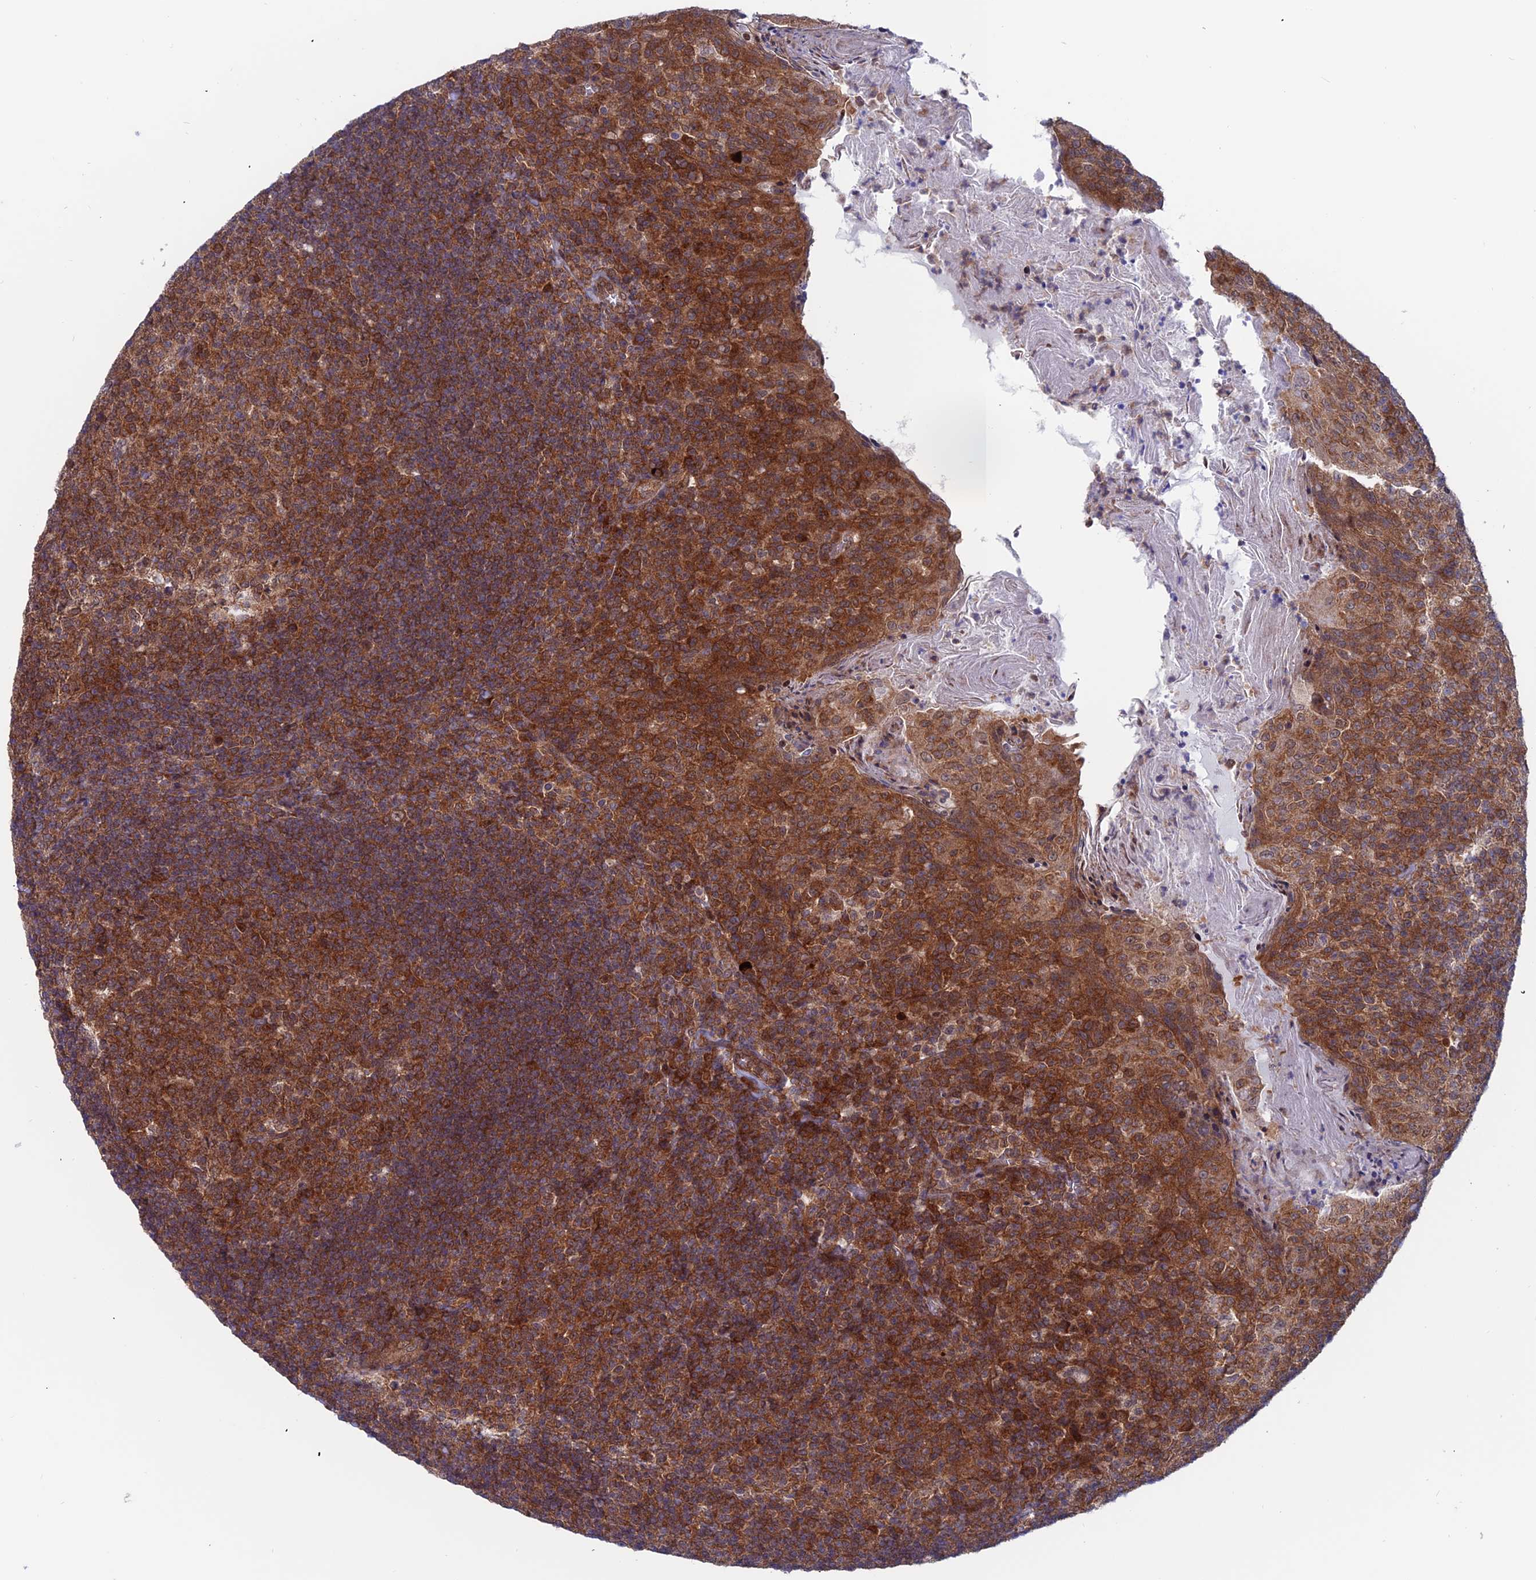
{"staining": {"intensity": "strong", "quantity": ">75%", "location": "cytoplasmic/membranous,nuclear"}, "tissue": "tonsil", "cell_type": "Germinal center cells", "image_type": "normal", "snomed": [{"axis": "morphology", "description": "Normal tissue, NOS"}, {"axis": "topography", "description": "Tonsil"}], "caption": "Immunohistochemistry (DAB) staining of benign human tonsil displays strong cytoplasmic/membranous,nuclear protein staining in about >75% of germinal center cells. (DAB IHC with brightfield microscopy, high magnification).", "gene": "IGBP1", "patient": {"sex": "female", "age": 10}}